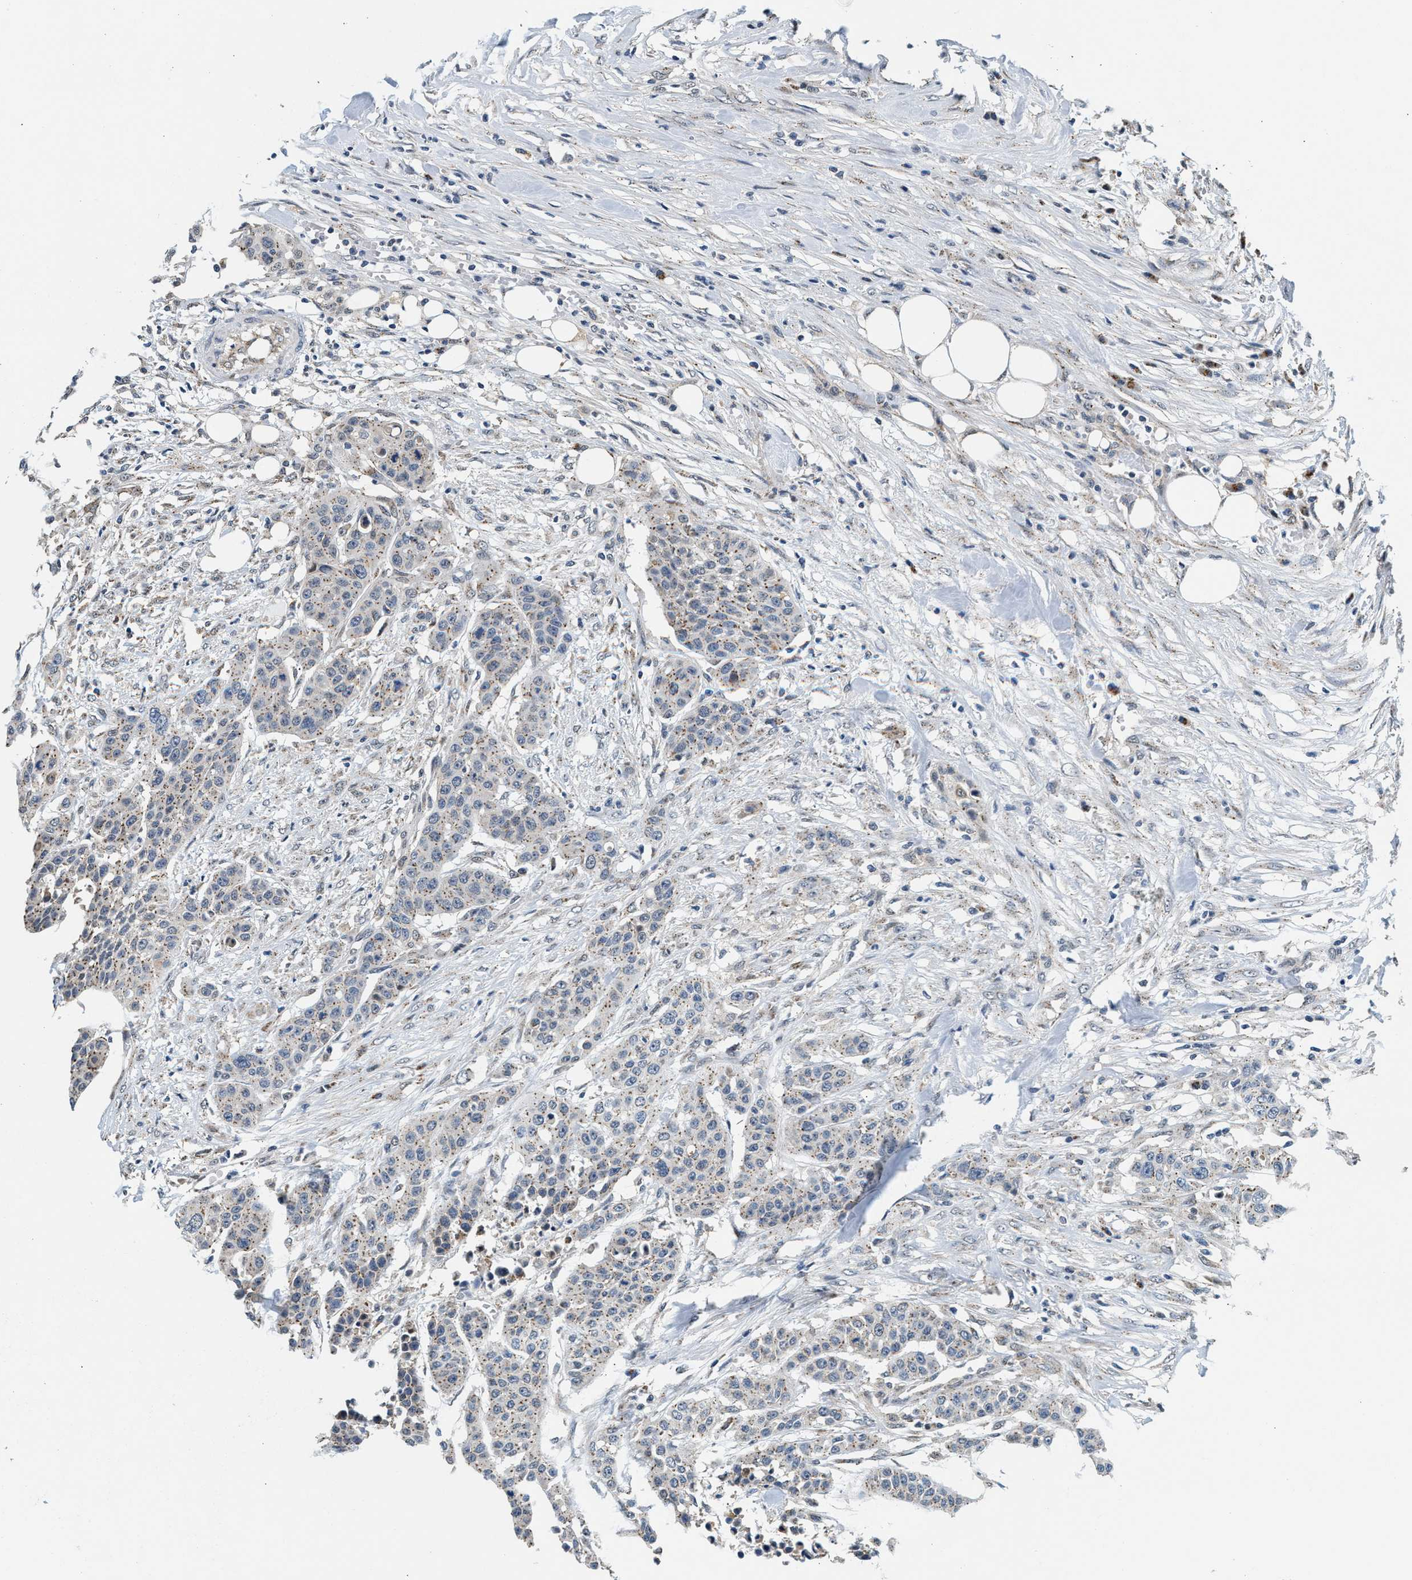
{"staining": {"intensity": "weak", "quantity": "25%-75%", "location": "cytoplasmic/membranous"}, "tissue": "urothelial cancer", "cell_type": "Tumor cells", "image_type": "cancer", "snomed": [{"axis": "morphology", "description": "Urothelial carcinoma, High grade"}, {"axis": "topography", "description": "Urinary bladder"}], "caption": "Brown immunohistochemical staining in urothelial cancer shows weak cytoplasmic/membranous staining in about 25%-75% of tumor cells. The staining is performed using DAB (3,3'-diaminobenzidine) brown chromogen to label protein expression. The nuclei are counter-stained blue using hematoxylin.", "gene": "KCNMB2", "patient": {"sex": "male", "age": 74}}